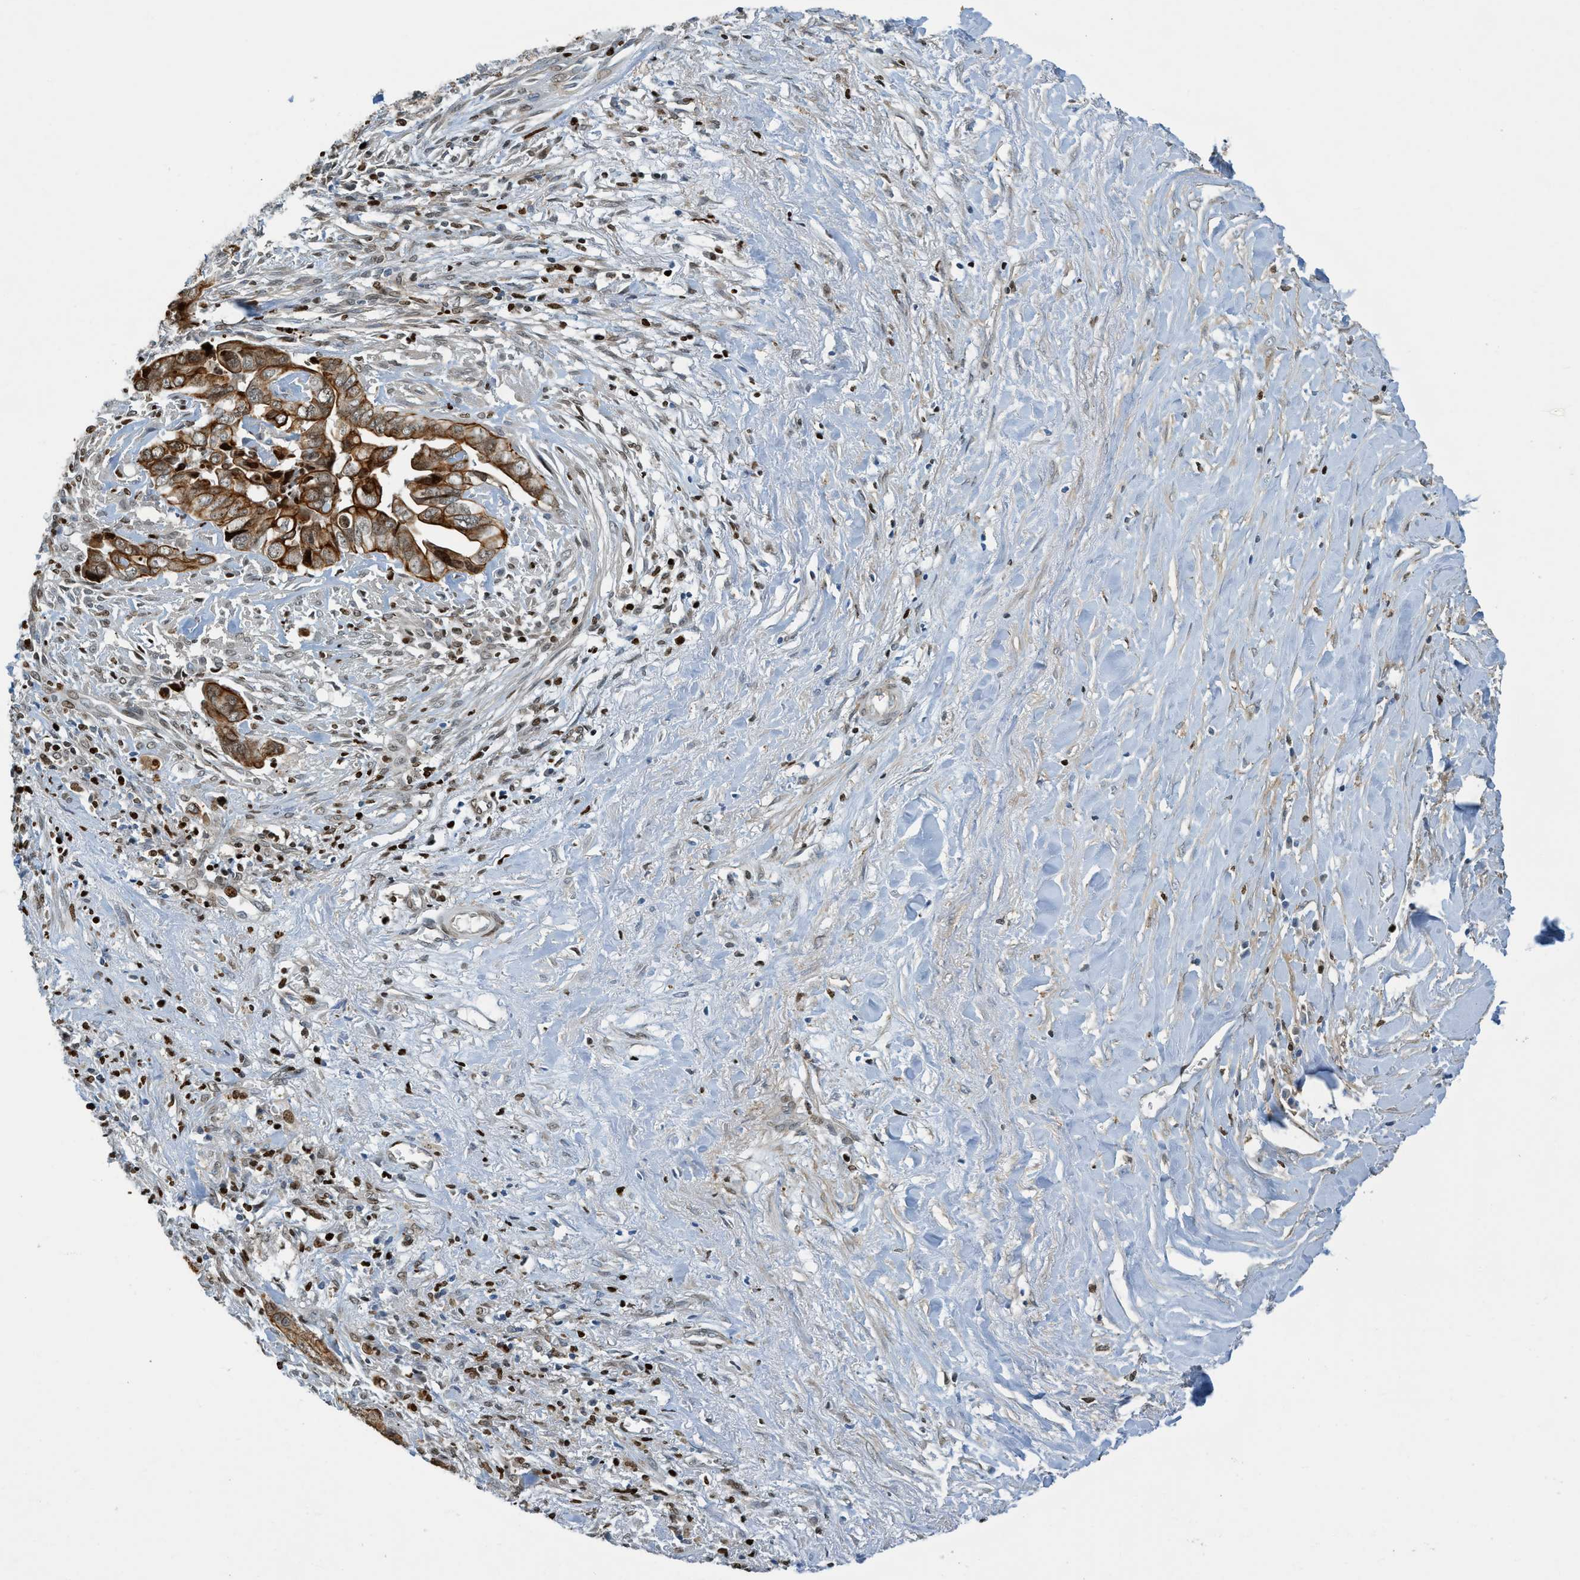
{"staining": {"intensity": "strong", "quantity": ">75%", "location": "cytoplasmic/membranous"}, "tissue": "liver cancer", "cell_type": "Tumor cells", "image_type": "cancer", "snomed": [{"axis": "morphology", "description": "Cholangiocarcinoma"}, {"axis": "topography", "description": "Liver"}], "caption": "Liver cancer (cholangiocarcinoma) was stained to show a protein in brown. There is high levels of strong cytoplasmic/membranous positivity in about >75% of tumor cells. The protein is stained brown, and the nuclei are stained in blue (DAB IHC with brightfield microscopy, high magnification).", "gene": "SH3D19", "patient": {"sex": "female", "age": 79}}